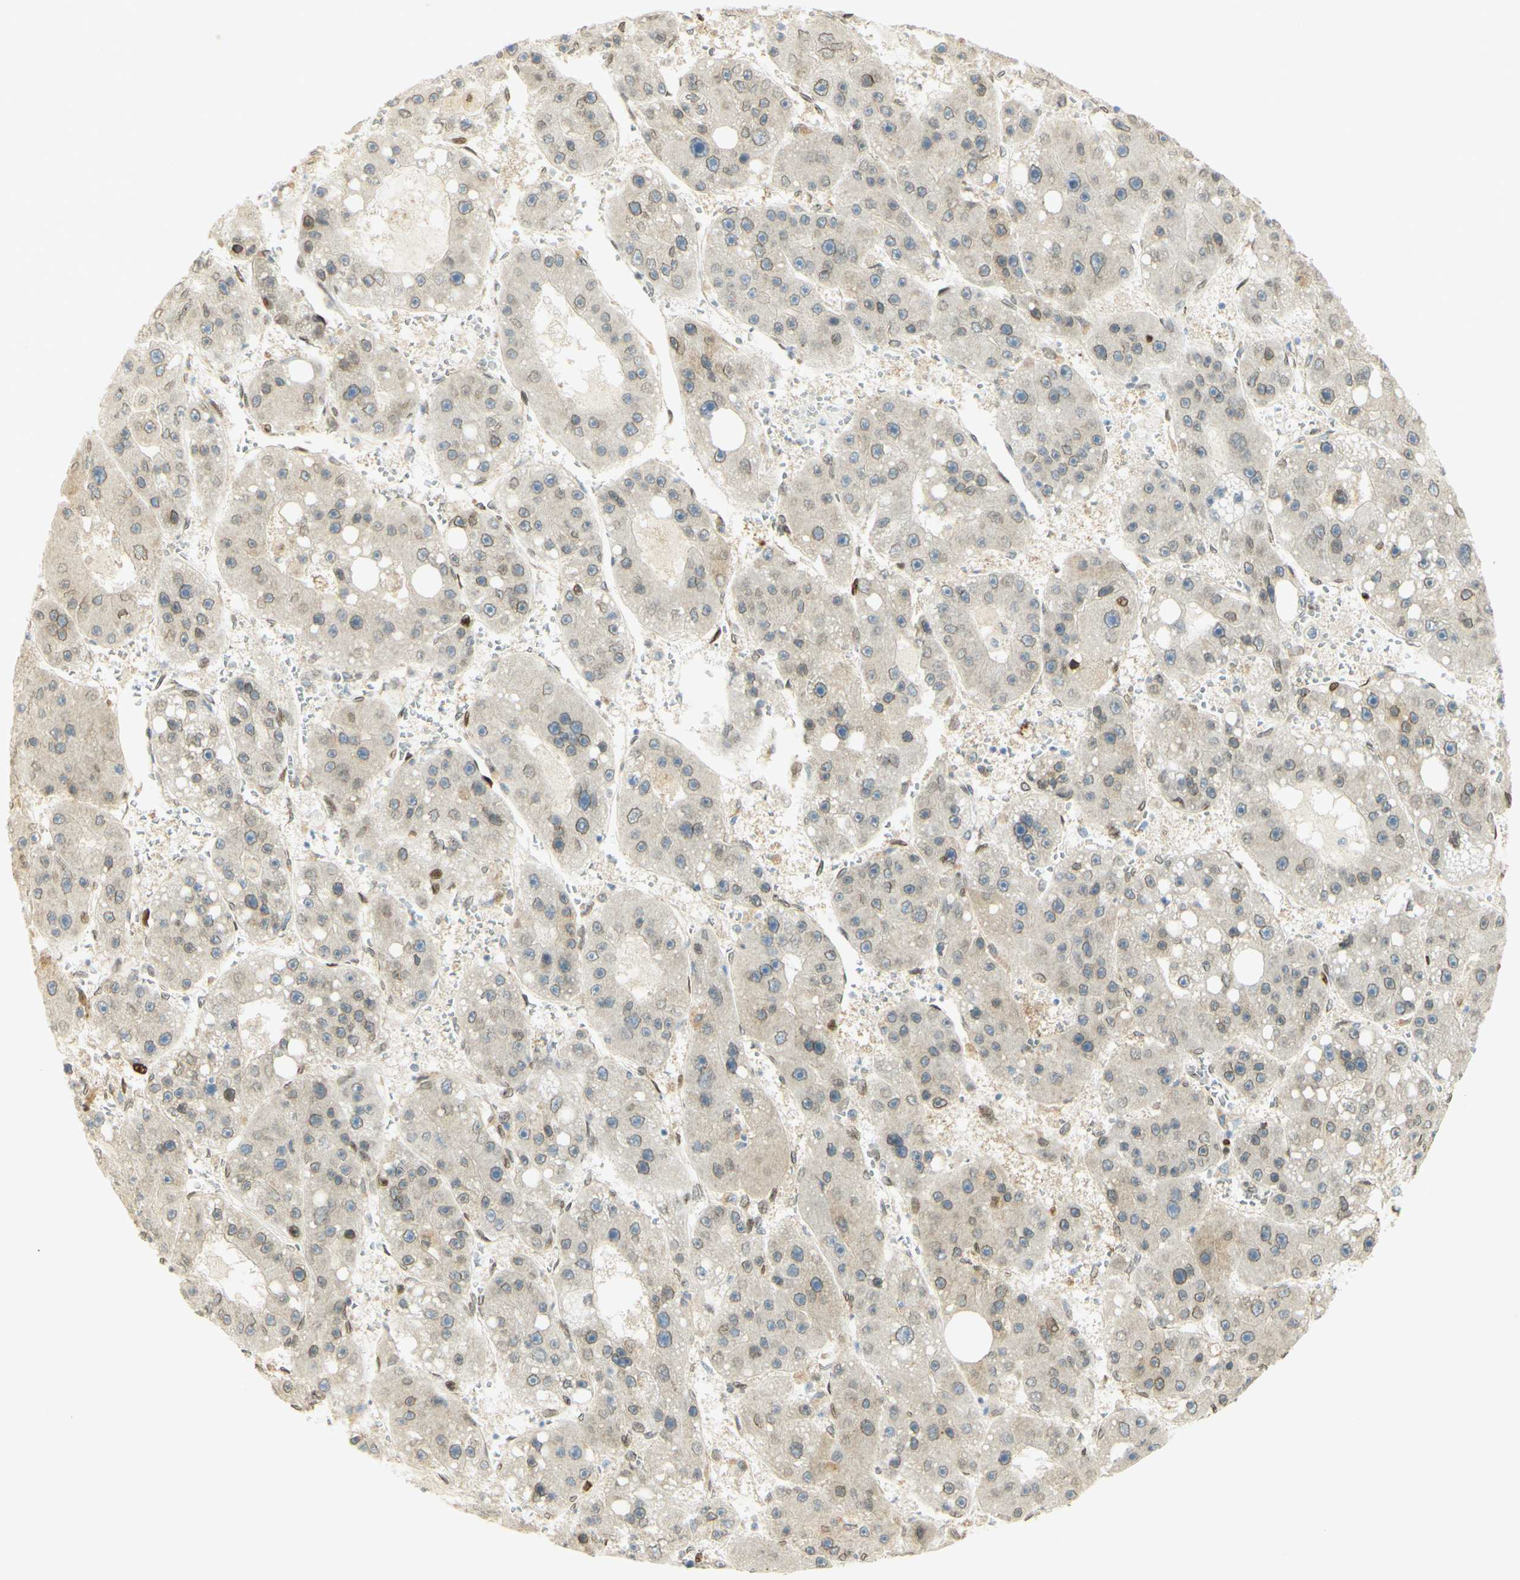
{"staining": {"intensity": "moderate", "quantity": "<25%", "location": "cytoplasmic/membranous,nuclear"}, "tissue": "liver cancer", "cell_type": "Tumor cells", "image_type": "cancer", "snomed": [{"axis": "morphology", "description": "Carcinoma, Hepatocellular, NOS"}, {"axis": "topography", "description": "Liver"}], "caption": "Brown immunohistochemical staining in liver hepatocellular carcinoma exhibits moderate cytoplasmic/membranous and nuclear staining in about <25% of tumor cells.", "gene": "E2F1", "patient": {"sex": "female", "age": 61}}